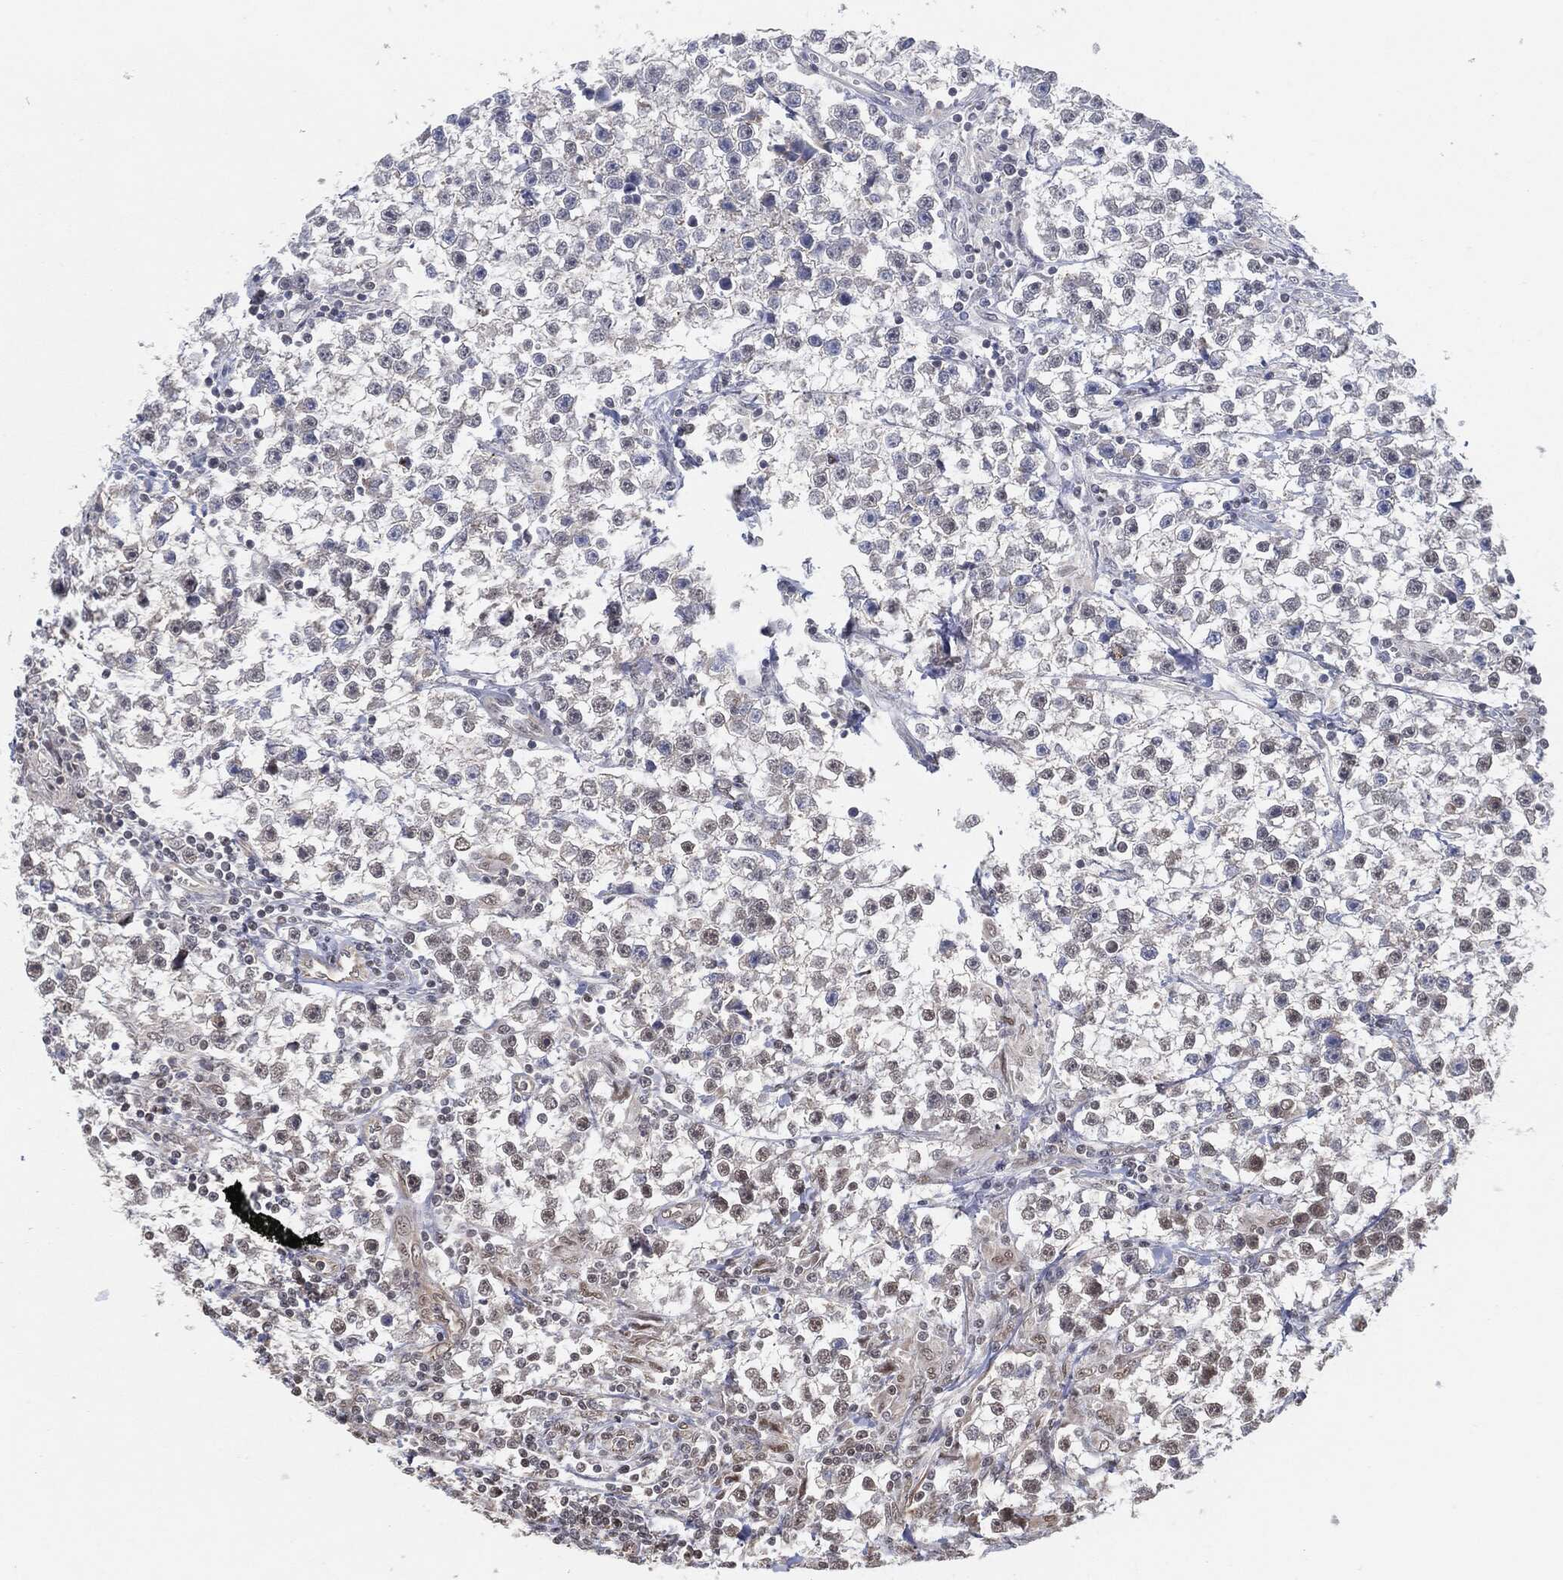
{"staining": {"intensity": "moderate", "quantity": "25%-75%", "location": "cytoplasmic/membranous"}, "tissue": "testis cancer", "cell_type": "Tumor cells", "image_type": "cancer", "snomed": [{"axis": "morphology", "description": "Seminoma, NOS"}, {"axis": "topography", "description": "Testis"}], "caption": "Human testis cancer stained with a protein marker displays moderate staining in tumor cells.", "gene": "TP53RK", "patient": {"sex": "male", "age": 59}}